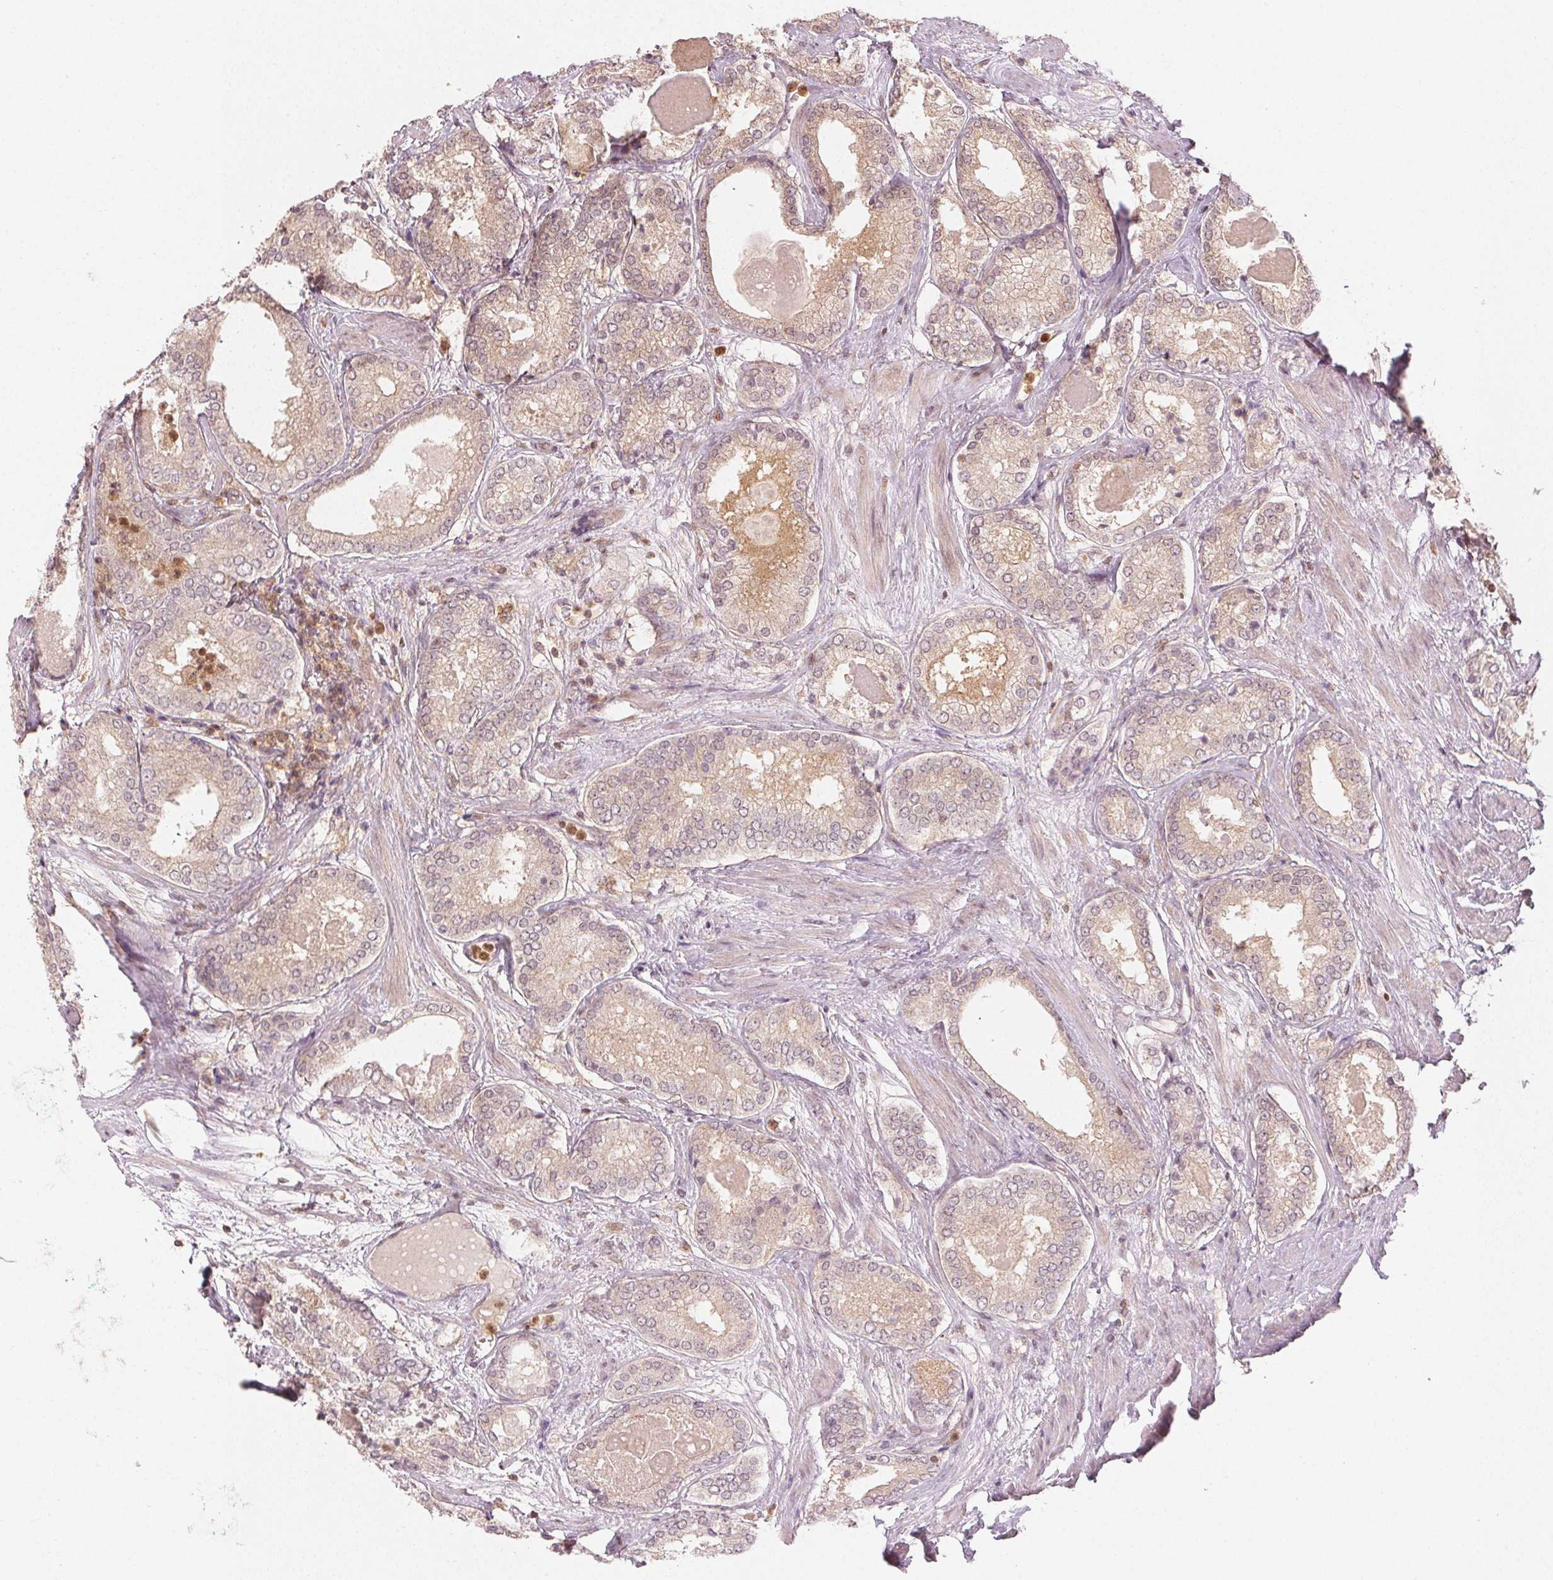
{"staining": {"intensity": "weak", "quantity": ">75%", "location": "cytoplasmic/membranous,nuclear"}, "tissue": "prostate cancer", "cell_type": "Tumor cells", "image_type": "cancer", "snomed": [{"axis": "morphology", "description": "Adenocarcinoma, NOS"}, {"axis": "morphology", "description": "Adenocarcinoma, Low grade"}, {"axis": "topography", "description": "Prostate"}], "caption": "Human prostate low-grade adenocarcinoma stained with a protein marker exhibits weak staining in tumor cells.", "gene": "MAPK14", "patient": {"sex": "male", "age": 68}}